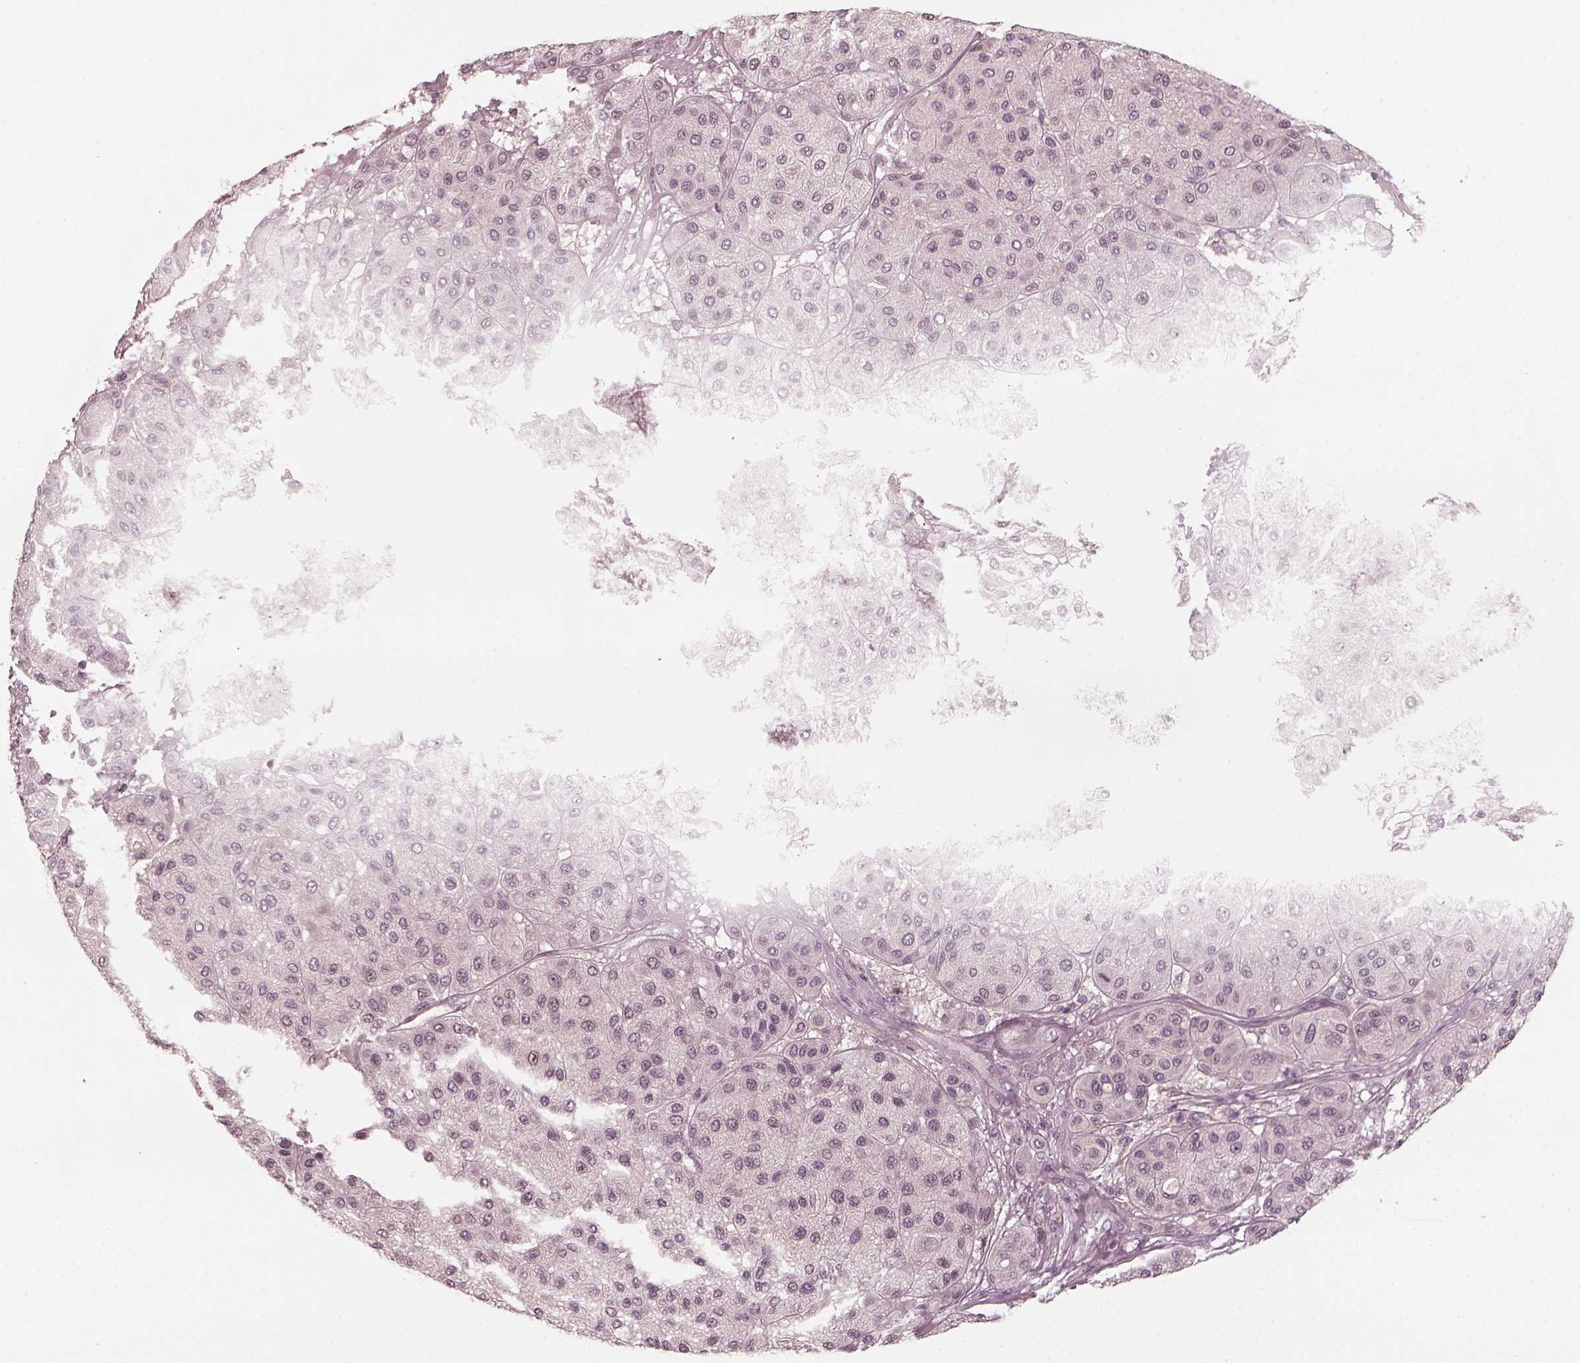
{"staining": {"intensity": "negative", "quantity": "none", "location": "none"}, "tissue": "melanoma", "cell_type": "Tumor cells", "image_type": "cancer", "snomed": [{"axis": "morphology", "description": "Malignant melanoma, Metastatic site"}, {"axis": "topography", "description": "Smooth muscle"}], "caption": "Photomicrograph shows no significant protein staining in tumor cells of melanoma.", "gene": "CHIT1", "patient": {"sex": "male", "age": 41}}